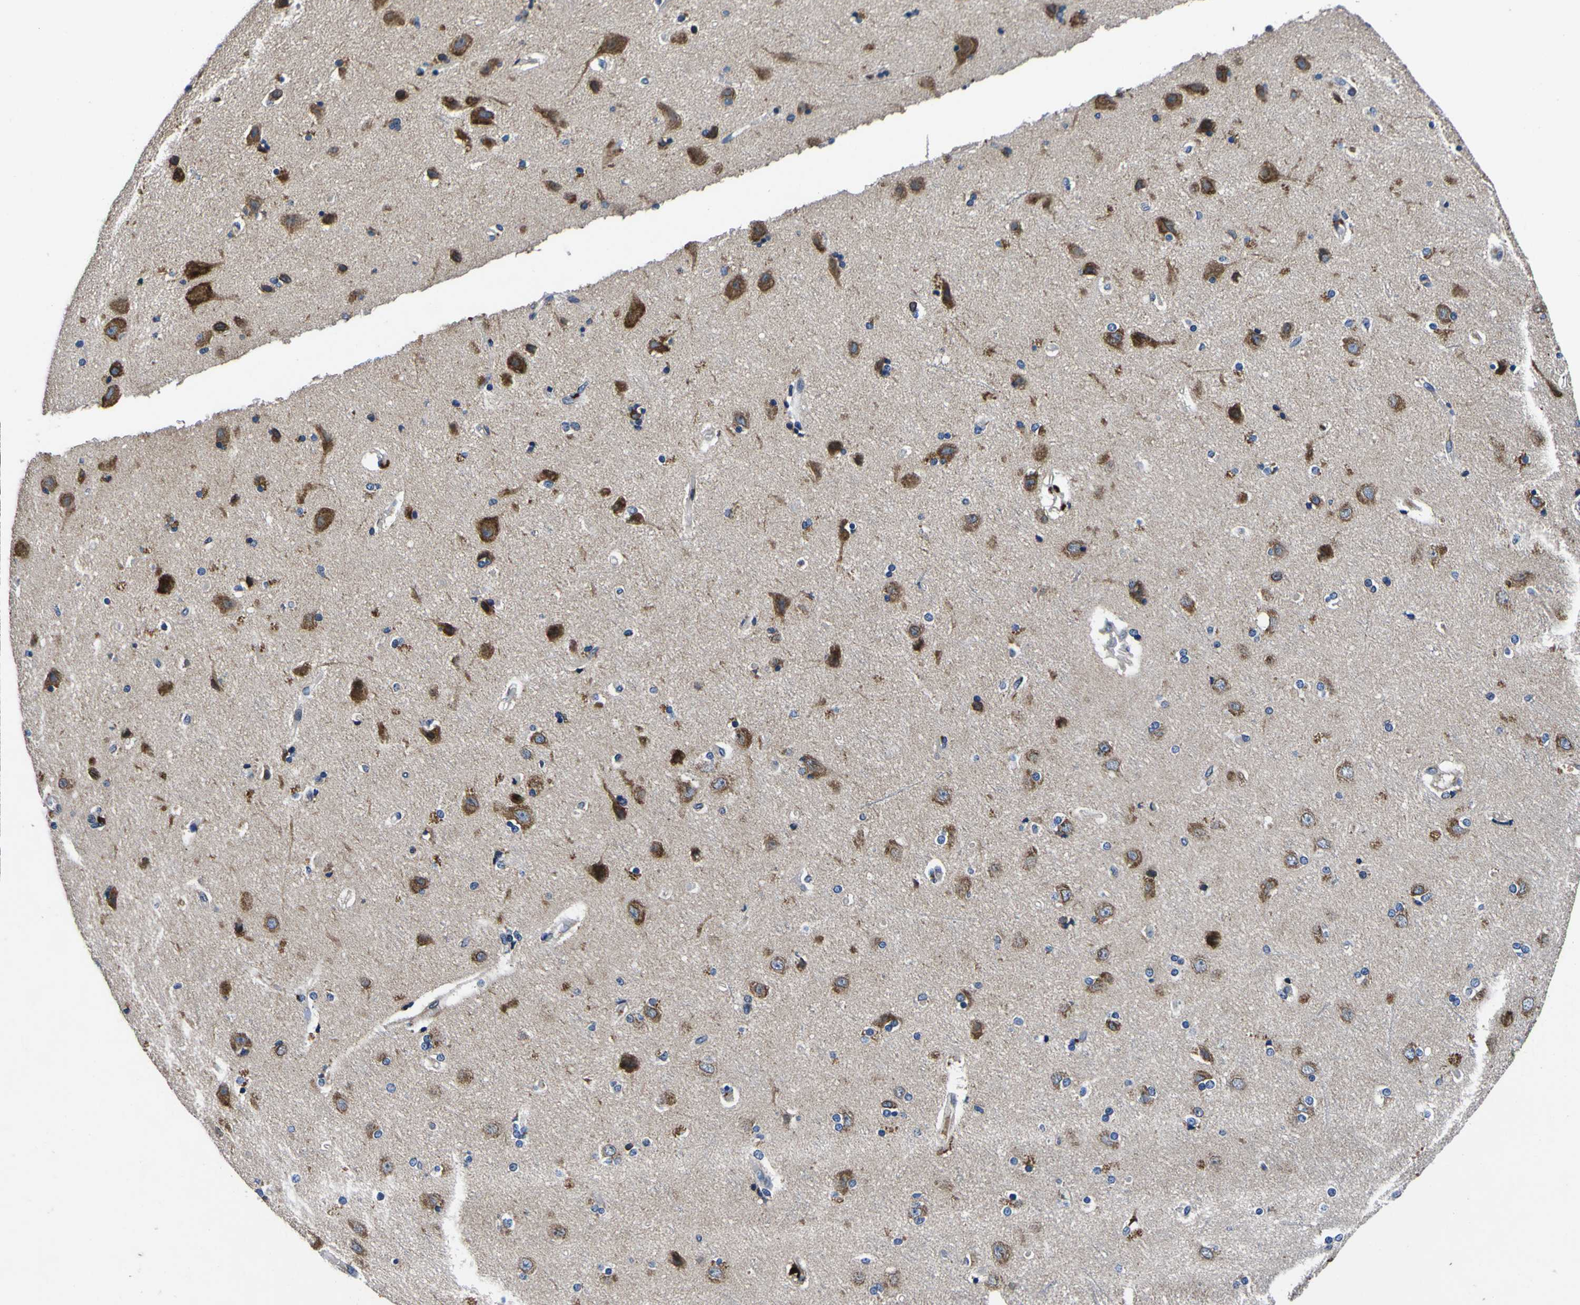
{"staining": {"intensity": "negative", "quantity": "none", "location": "none"}, "tissue": "cerebral cortex", "cell_type": "Endothelial cells", "image_type": "normal", "snomed": [{"axis": "morphology", "description": "Normal tissue, NOS"}, {"axis": "topography", "description": "Cerebral cortex"}], "caption": "DAB immunohistochemical staining of normal human cerebral cortex displays no significant positivity in endothelial cells. (DAB IHC, high magnification).", "gene": "EPHB4", "patient": {"sex": "female", "age": 54}}